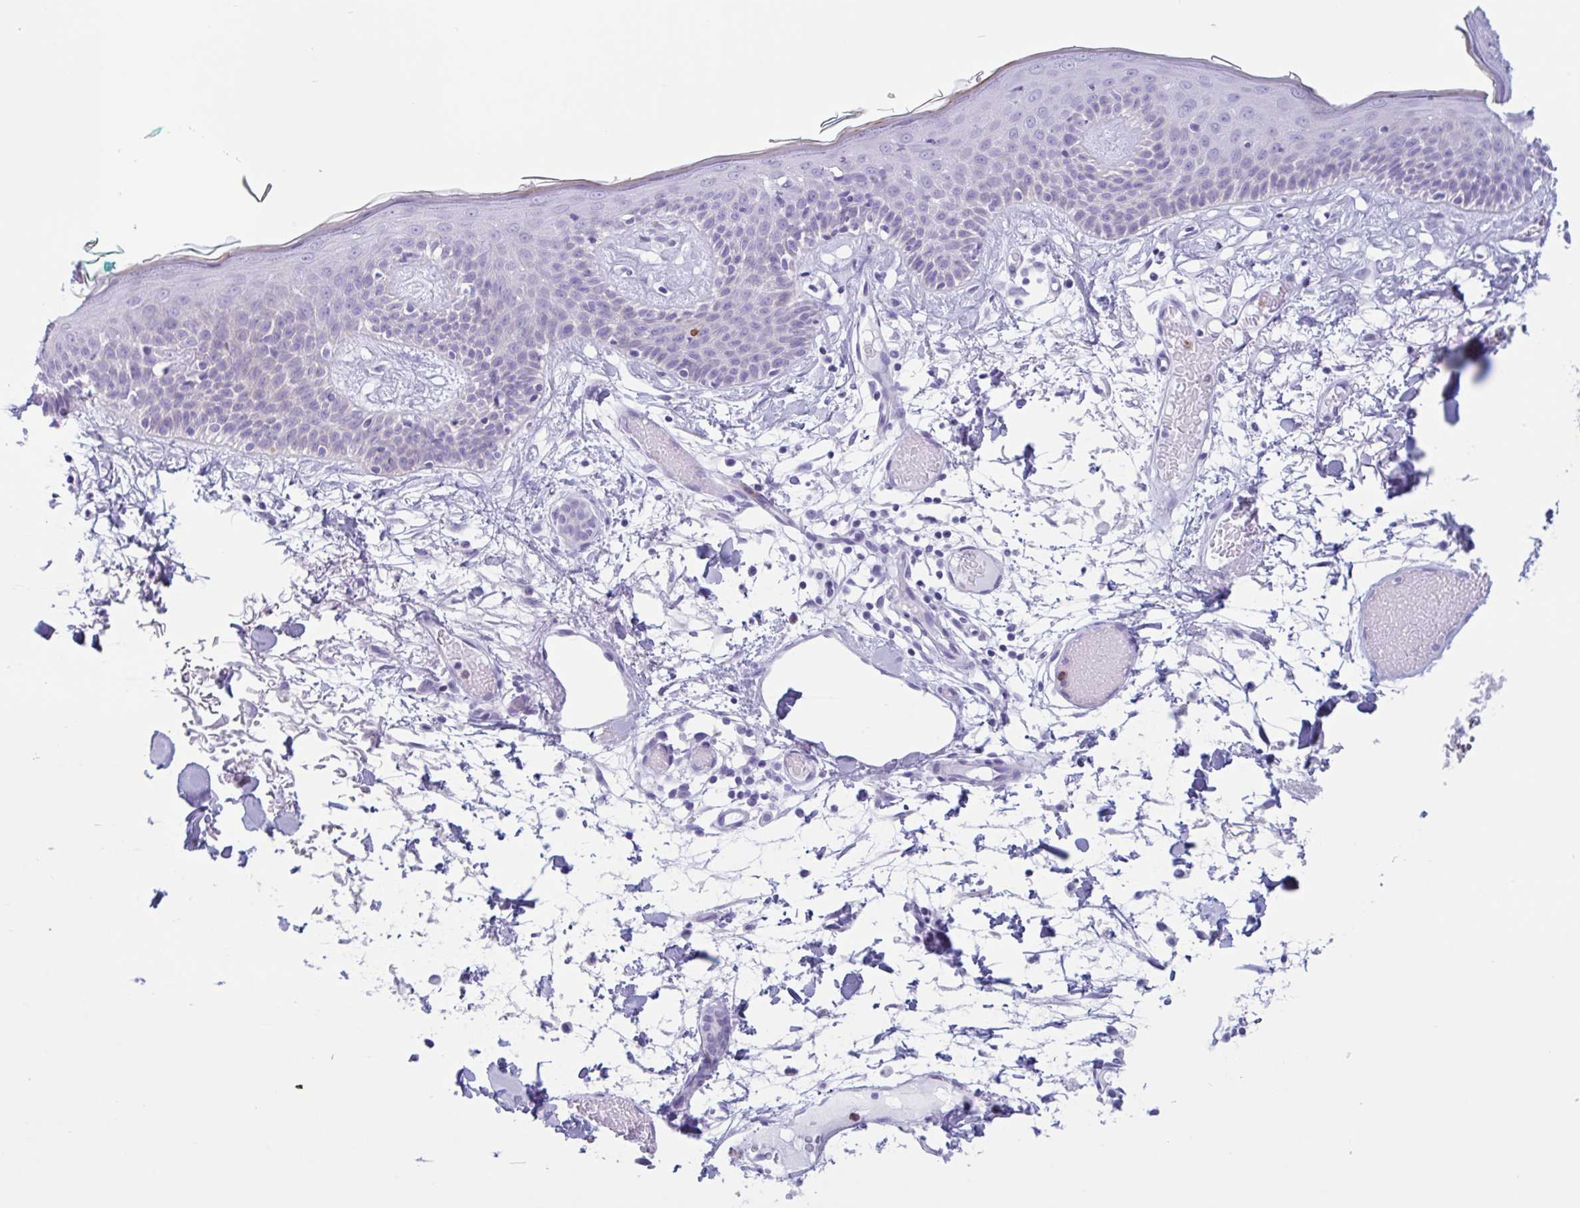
{"staining": {"intensity": "negative", "quantity": "none", "location": "none"}, "tissue": "skin", "cell_type": "Fibroblasts", "image_type": "normal", "snomed": [{"axis": "morphology", "description": "Normal tissue, NOS"}, {"axis": "topography", "description": "Skin"}], "caption": "Benign skin was stained to show a protein in brown. There is no significant positivity in fibroblasts.", "gene": "DTWD2", "patient": {"sex": "male", "age": 79}}